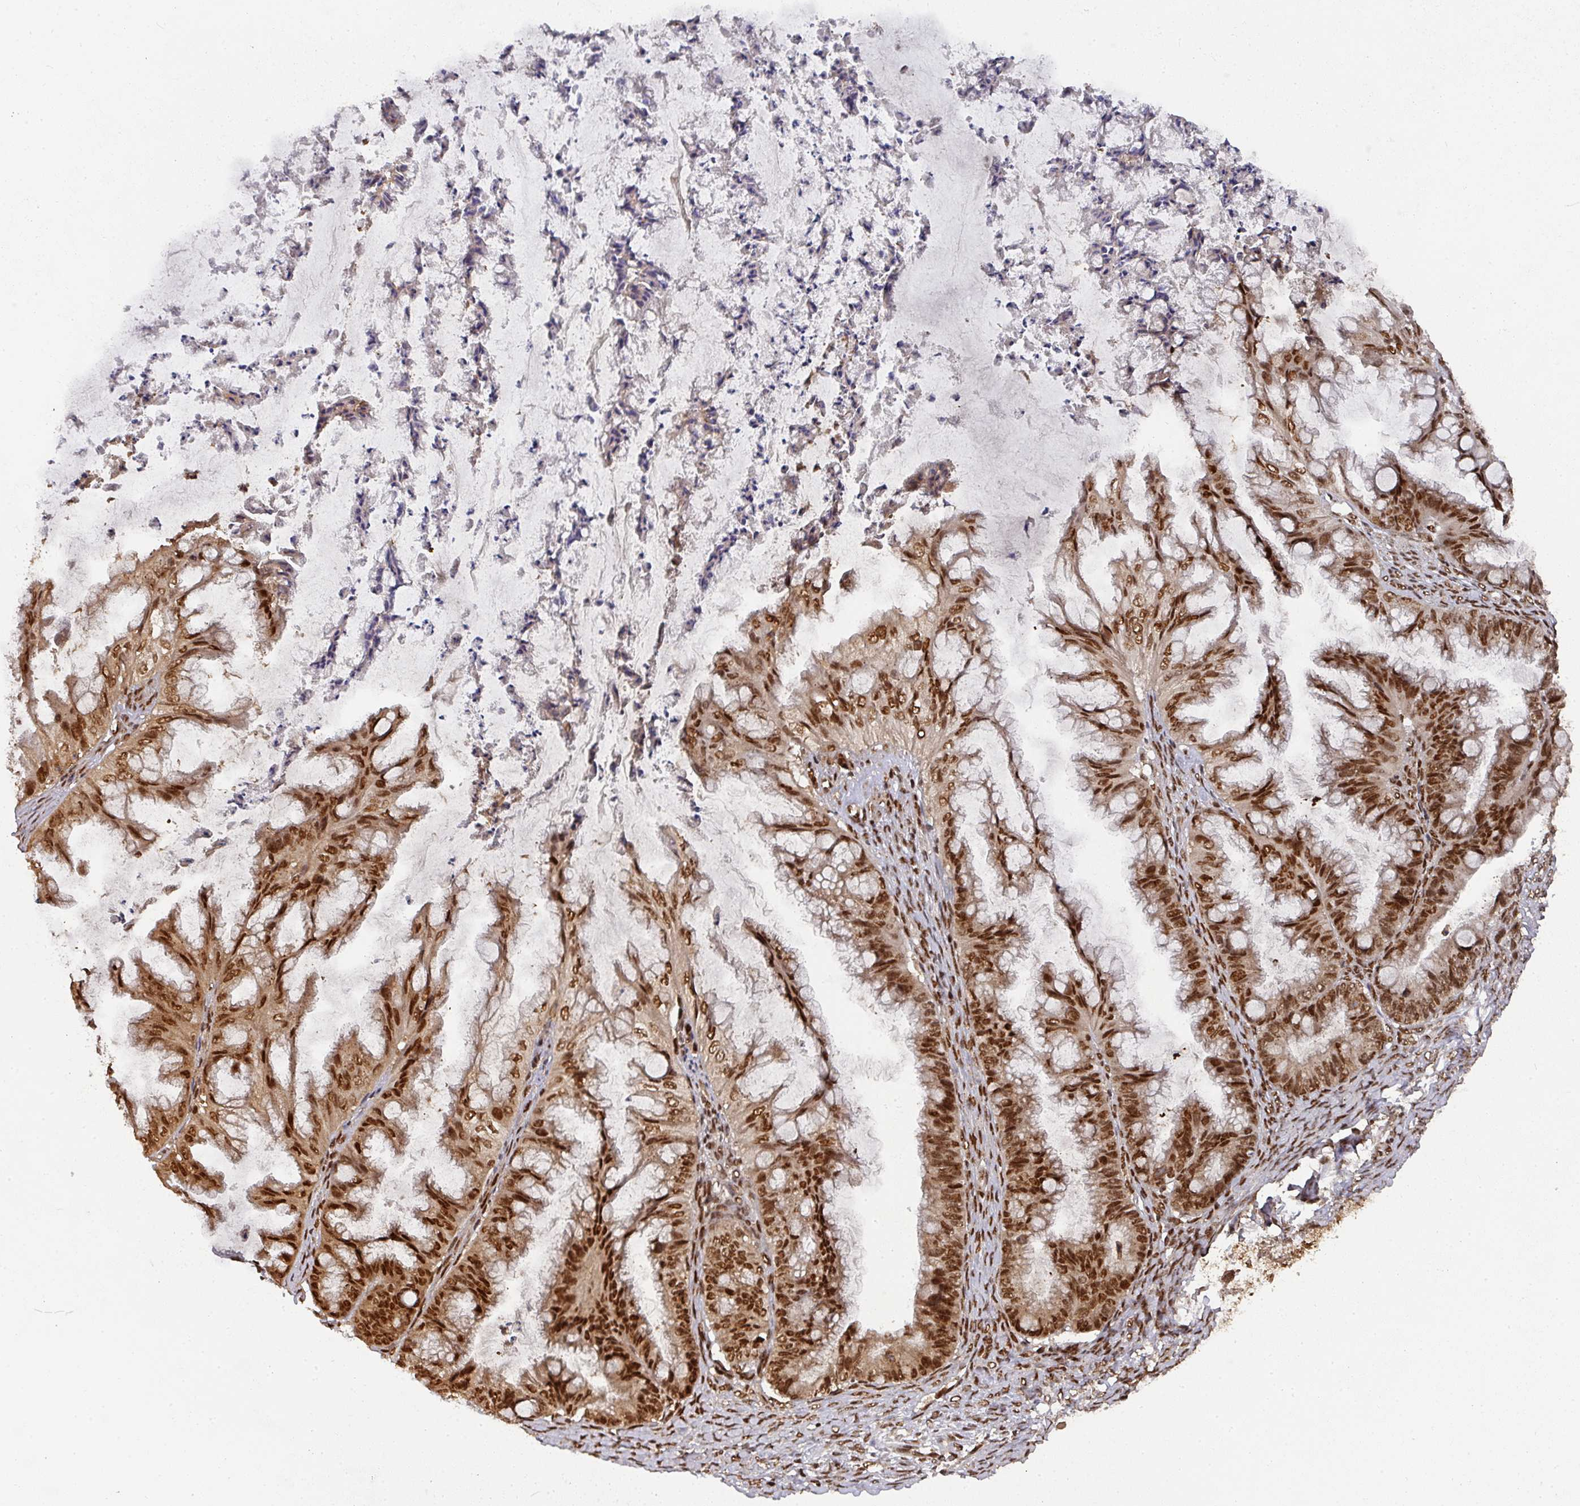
{"staining": {"intensity": "strong", "quantity": ">75%", "location": "nuclear"}, "tissue": "ovarian cancer", "cell_type": "Tumor cells", "image_type": "cancer", "snomed": [{"axis": "morphology", "description": "Cystadenocarcinoma, mucinous, NOS"}, {"axis": "topography", "description": "Ovary"}], "caption": "Tumor cells display high levels of strong nuclear expression in about >75% of cells in human ovarian cancer (mucinous cystadenocarcinoma). (brown staining indicates protein expression, while blue staining denotes nuclei).", "gene": "DIDO1", "patient": {"sex": "female", "age": 35}}